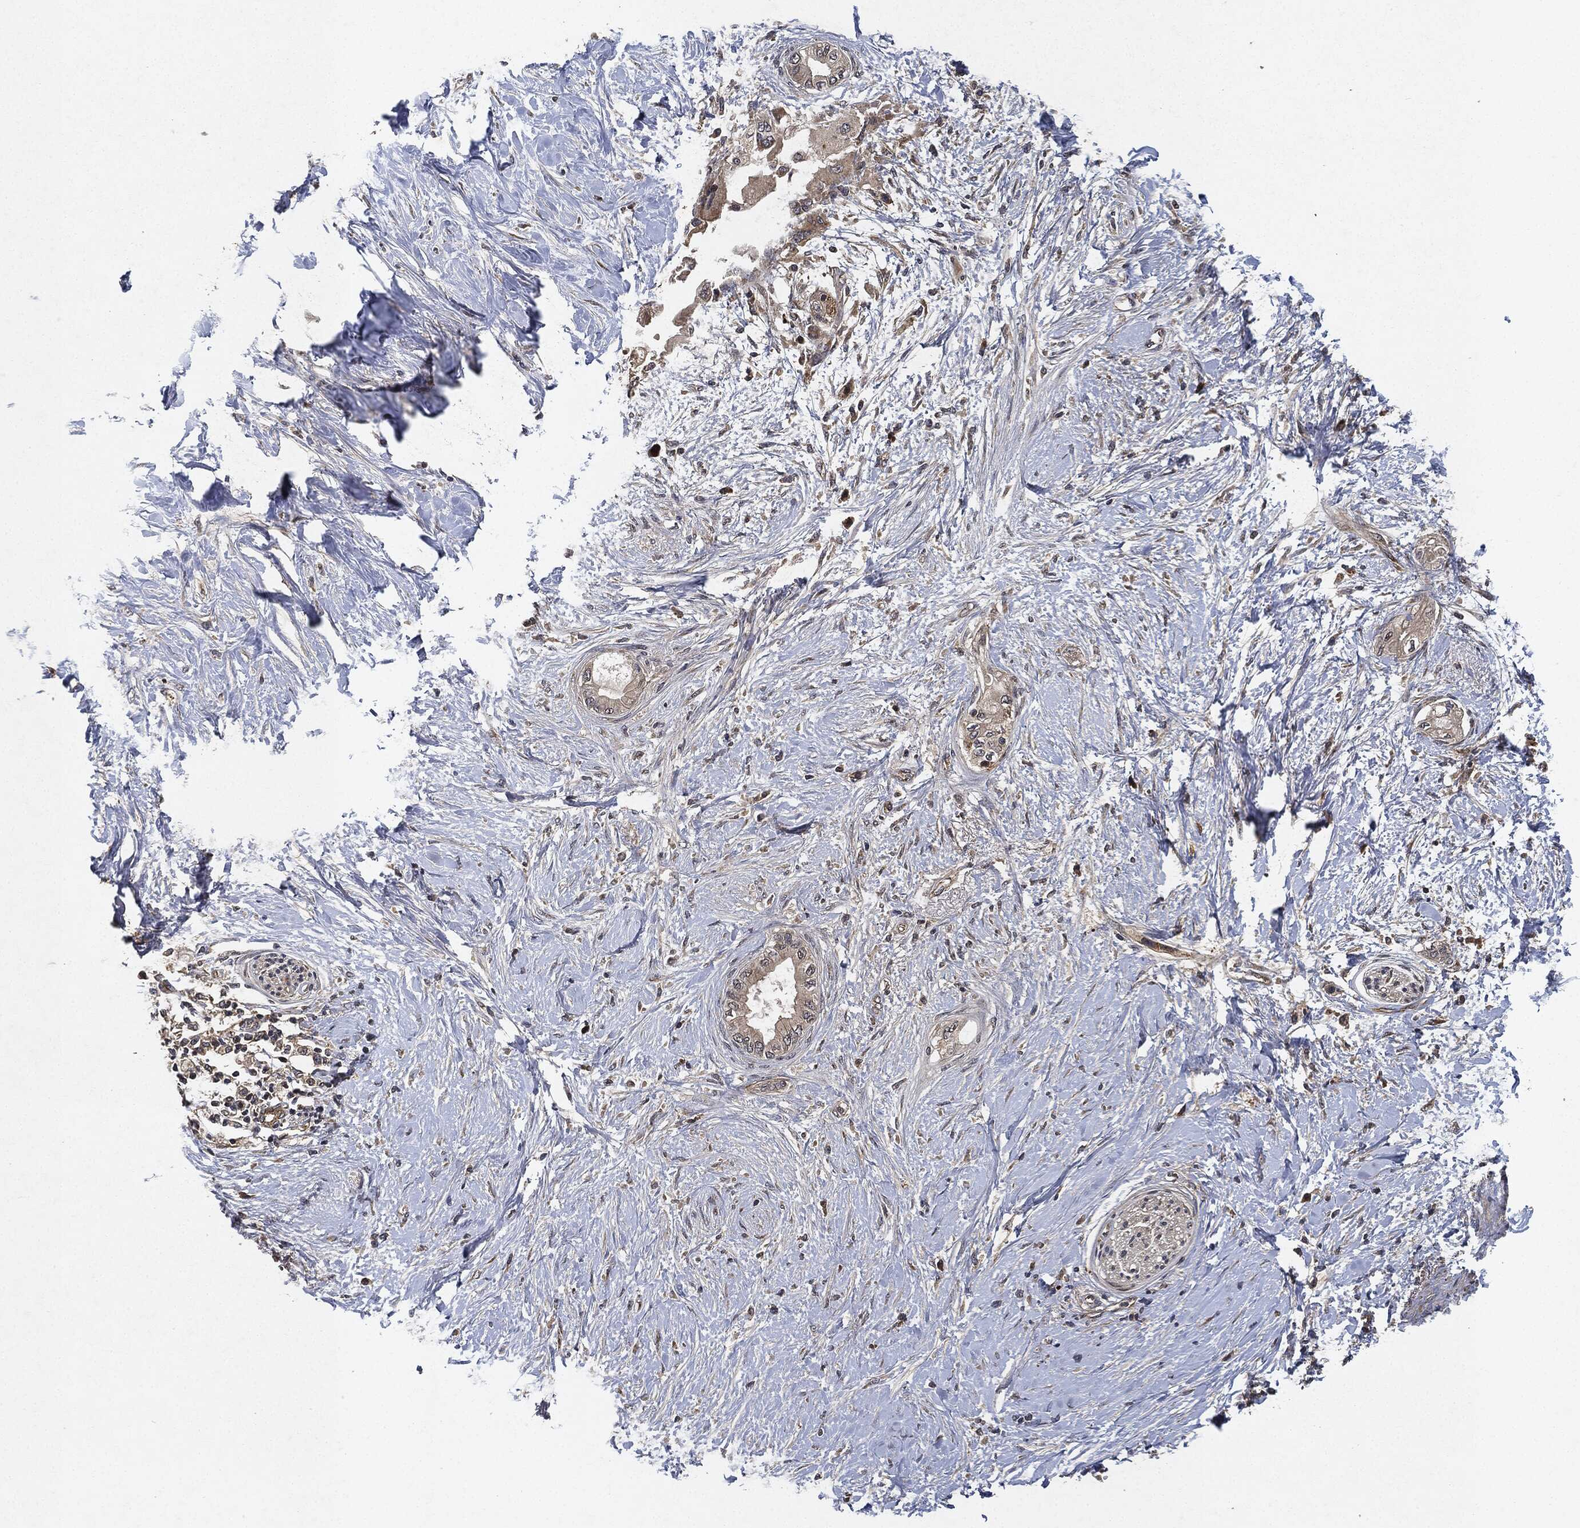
{"staining": {"intensity": "weak", "quantity": "<25%", "location": "cytoplasmic/membranous"}, "tissue": "pancreatic cancer", "cell_type": "Tumor cells", "image_type": "cancer", "snomed": [{"axis": "morphology", "description": "Normal tissue, NOS"}, {"axis": "morphology", "description": "Adenocarcinoma, NOS"}, {"axis": "topography", "description": "Pancreas"}, {"axis": "topography", "description": "Duodenum"}], "caption": "An immunohistochemistry photomicrograph of adenocarcinoma (pancreatic) is shown. There is no staining in tumor cells of adenocarcinoma (pancreatic).", "gene": "MLST8", "patient": {"sex": "female", "age": 60}}